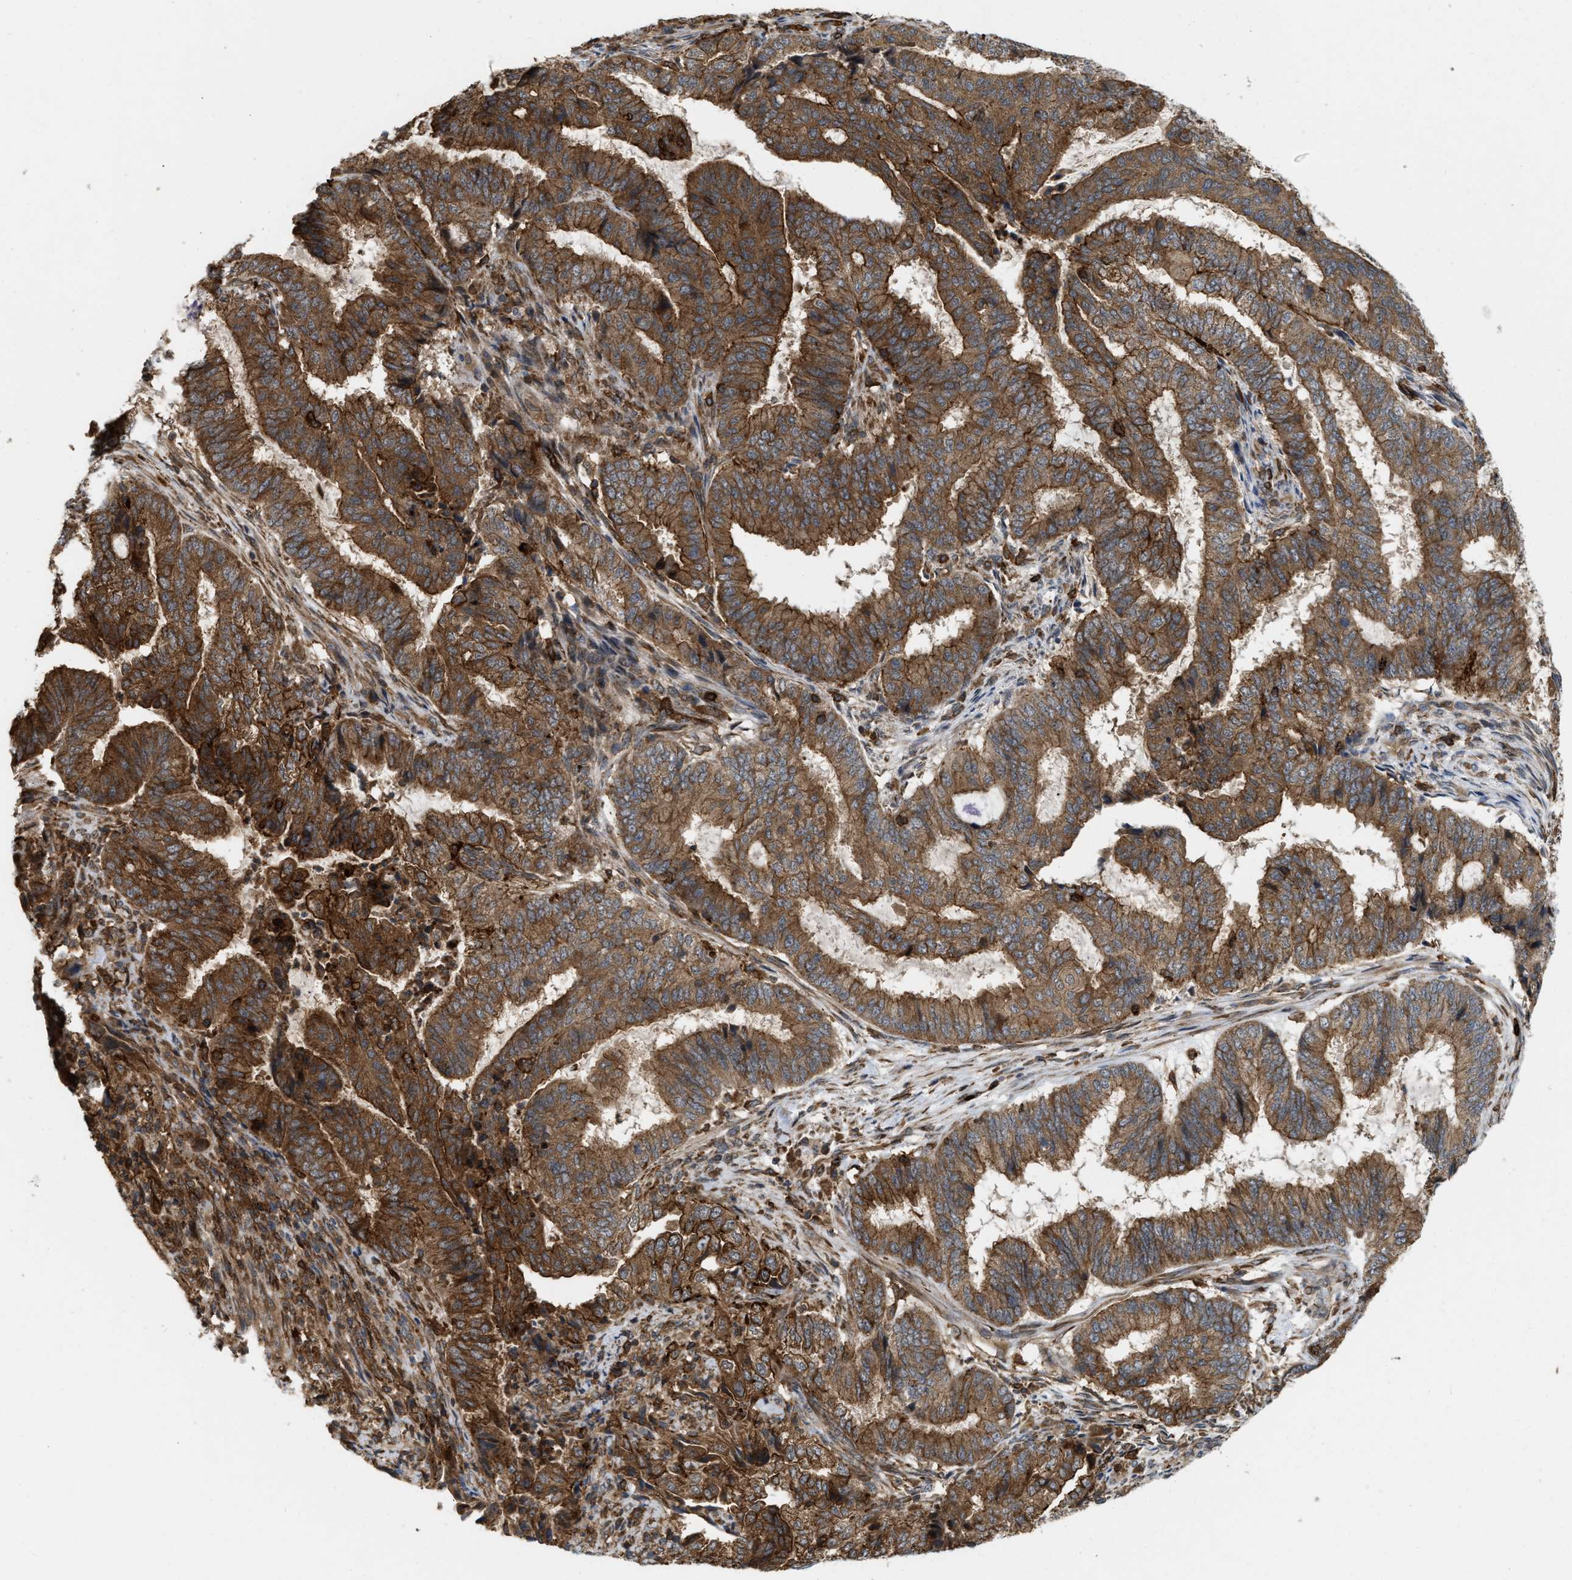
{"staining": {"intensity": "strong", "quantity": ">75%", "location": "cytoplasmic/membranous"}, "tissue": "endometrial cancer", "cell_type": "Tumor cells", "image_type": "cancer", "snomed": [{"axis": "morphology", "description": "Adenocarcinoma, NOS"}, {"axis": "topography", "description": "Endometrium"}], "caption": "Endometrial adenocarcinoma stained with IHC shows strong cytoplasmic/membranous expression in approximately >75% of tumor cells.", "gene": "IQCE", "patient": {"sex": "female", "age": 51}}